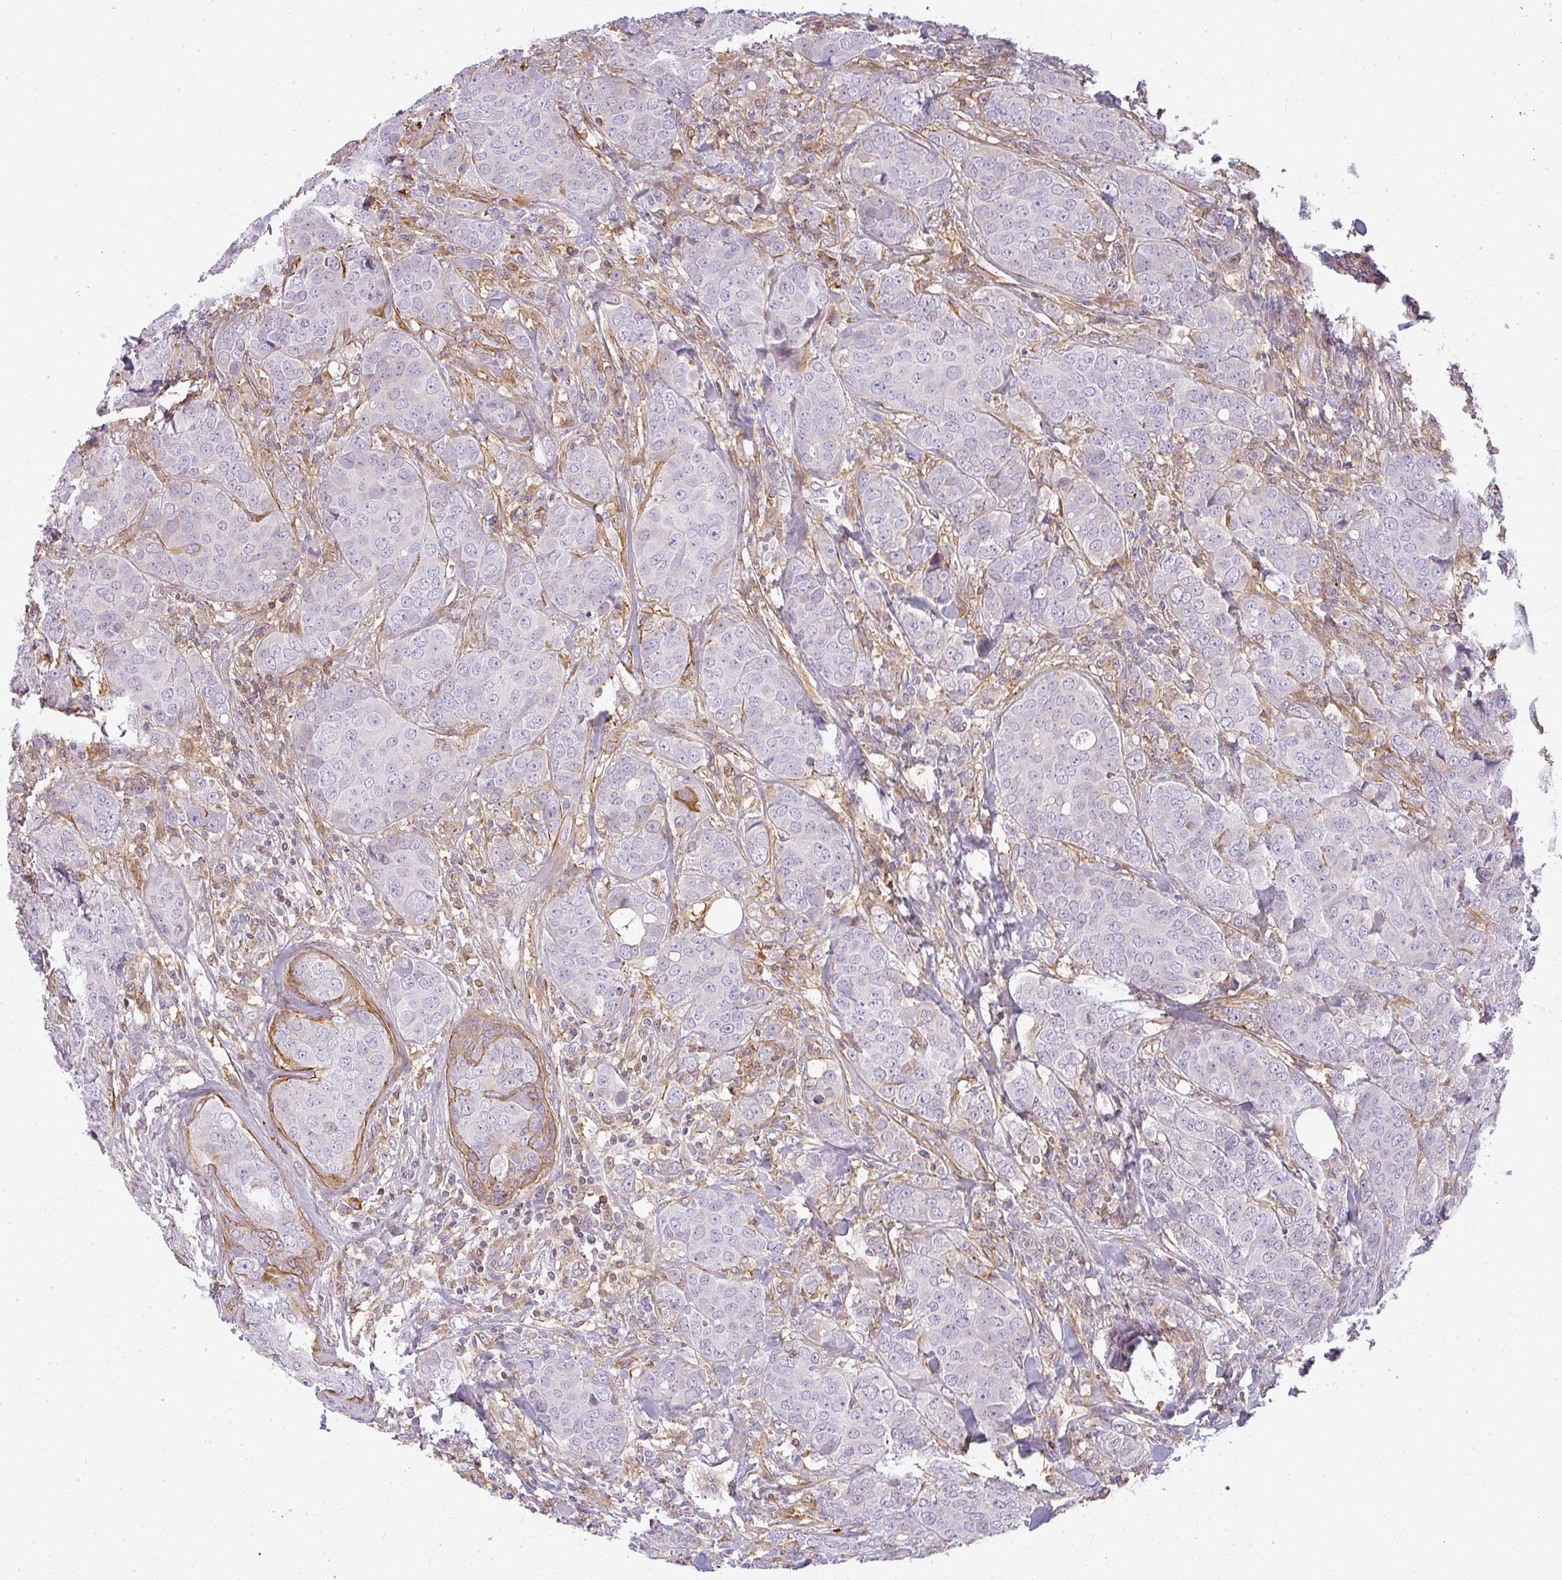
{"staining": {"intensity": "negative", "quantity": "none", "location": "none"}, "tissue": "breast cancer", "cell_type": "Tumor cells", "image_type": "cancer", "snomed": [{"axis": "morphology", "description": "Duct carcinoma"}, {"axis": "topography", "description": "Breast"}], "caption": "Immunohistochemistry photomicrograph of breast cancer (infiltrating ductal carcinoma) stained for a protein (brown), which demonstrates no positivity in tumor cells.", "gene": "SULF1", "patient": {"sex": "female", "age": 43}}